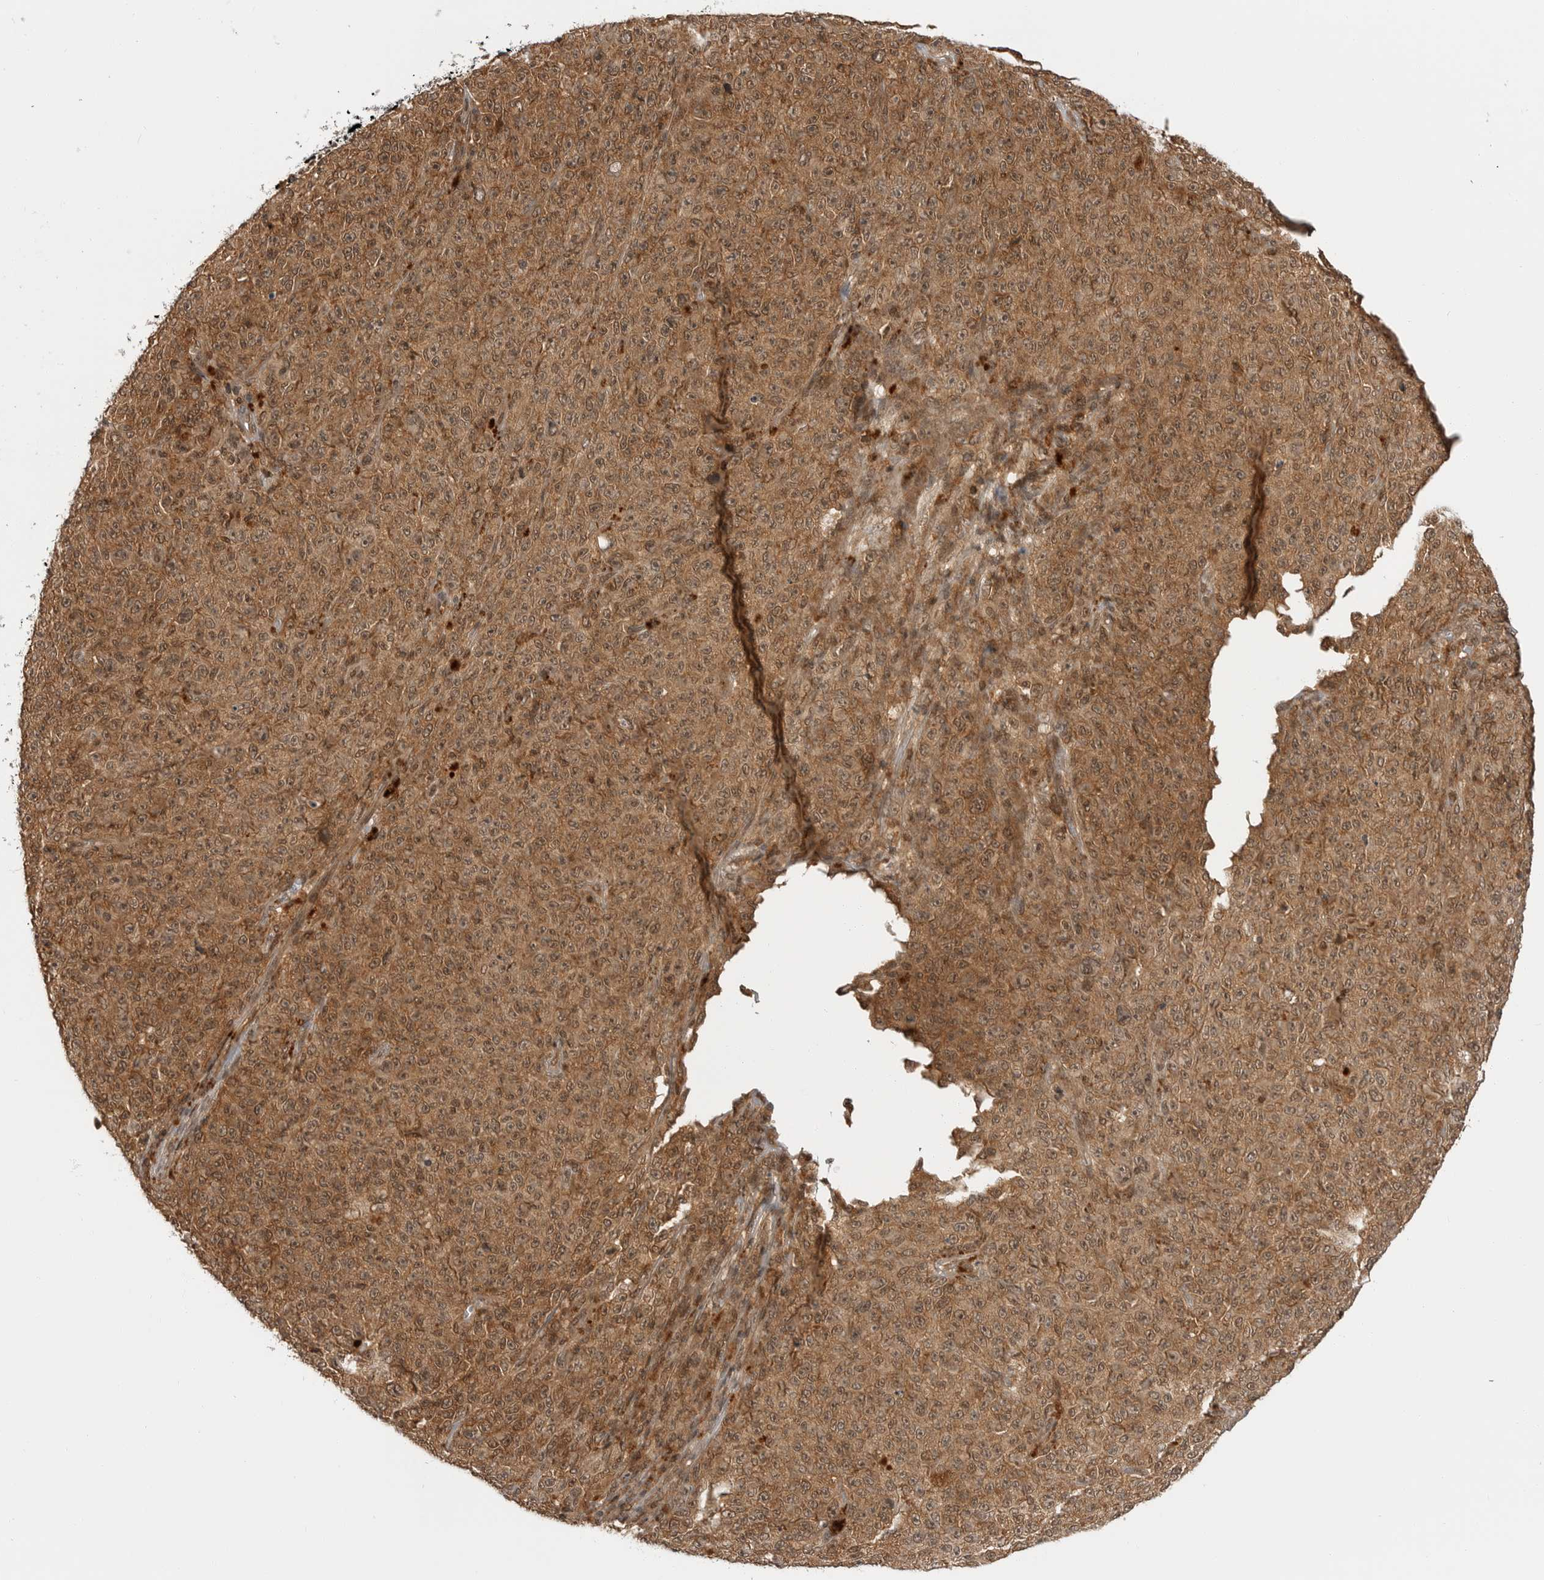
{"staining": {"intensity": "moderate", "quantity": ">75%", "location": "cytoplasmic/membranous"}, "tissue": "melanoma", "cell_type": "Tumor cells", "image_type": "cancer", "snomed": [{"axis": "morphology", "description": "Malignant melanoma, NOS"}, {"axis": "topography", "description": "Skin"}], "caption": "Malignant melanoma stained with DAB (3,3'-diaminobenzidine) immunohistochemistry (IHC) displays medium levels of moderate cytoplasmic/membranous expression in approximately >75% of tumor cells. (DAB (3,3'-diaminobenzidine) IHC, brown staining for protein, blue staining for nuclei).", "gene": "SZRD1", "patient": {"sex": "female", "age": 82}}